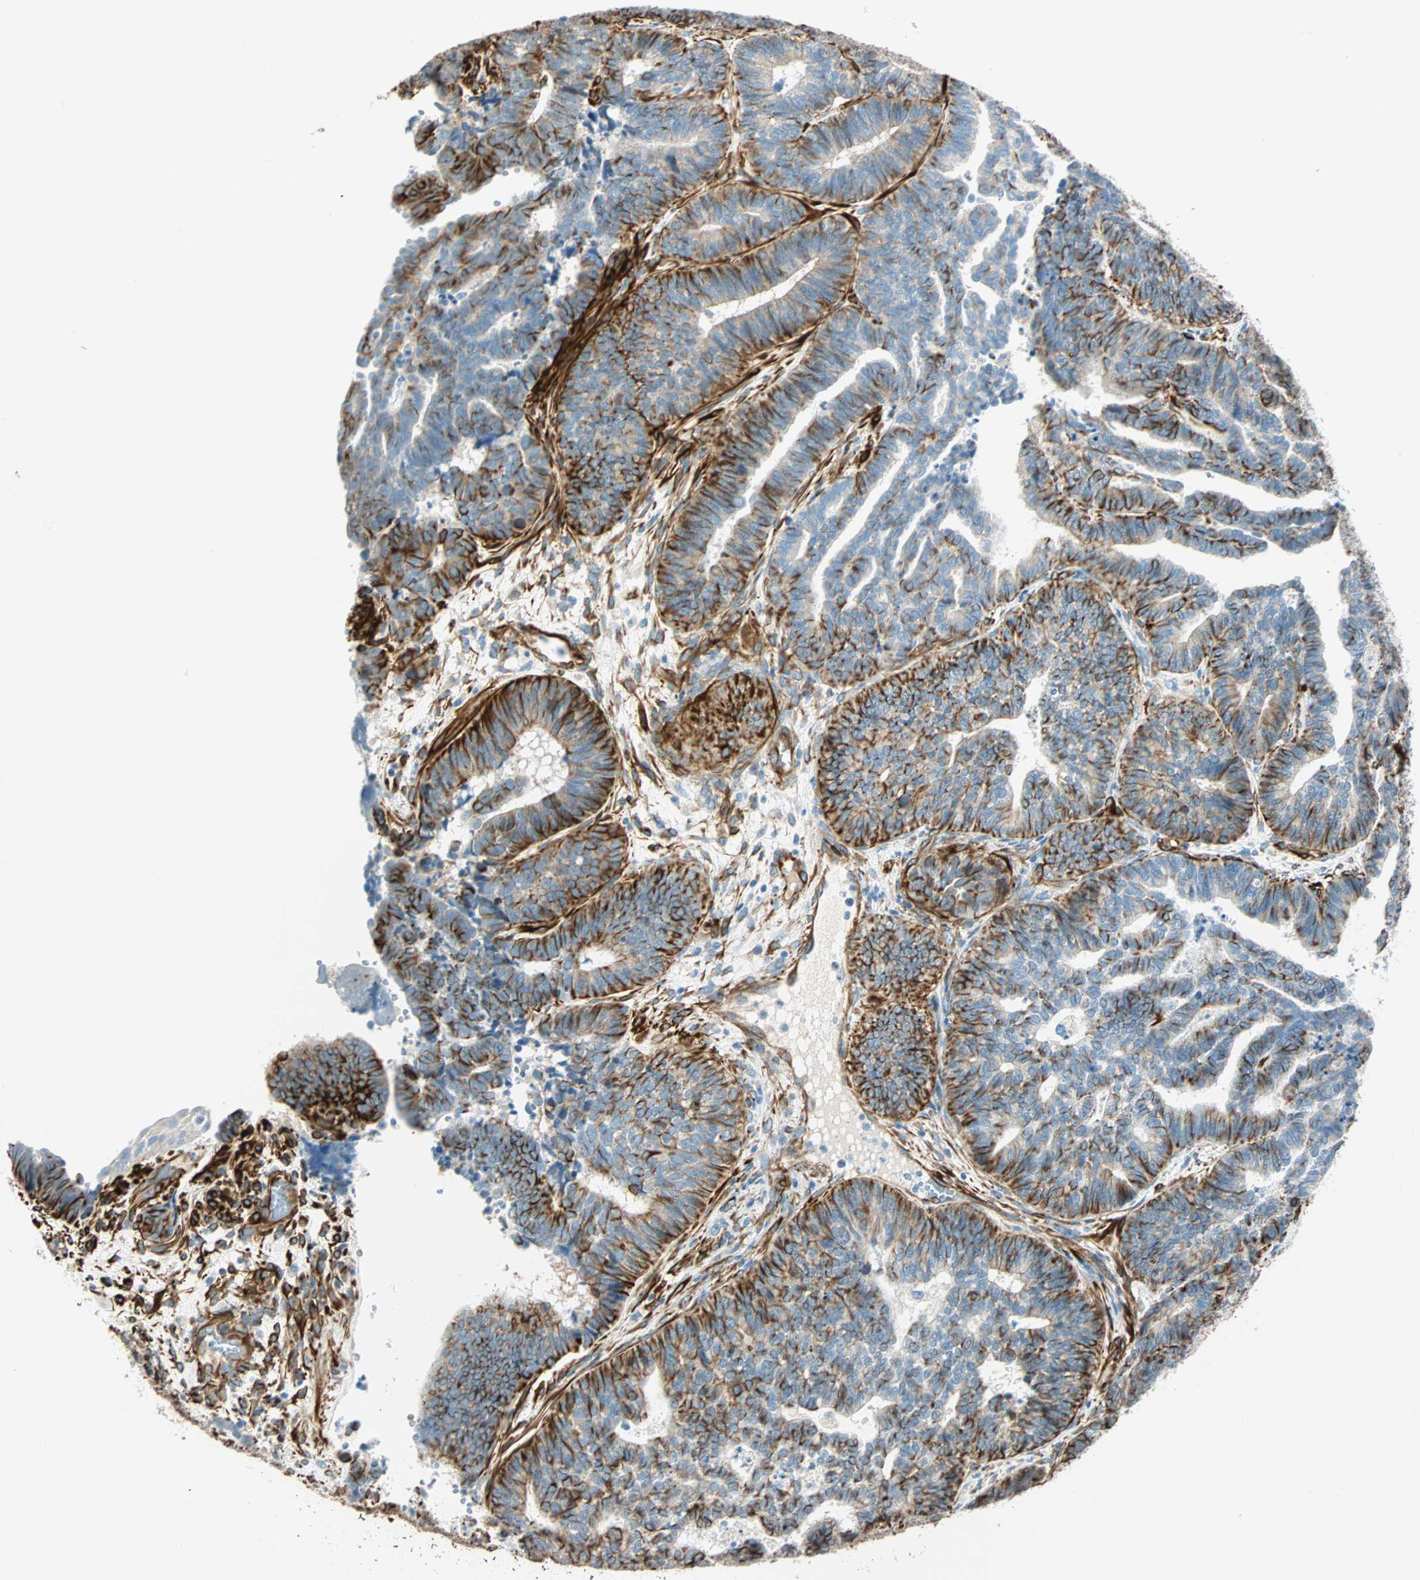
{"staining": {"intensity": "strong", "quantity": "25%-75%", "location": "cytoplasmic/membranous"}, "tissue": "endometrial cancer", "cell_type": "Tumor cells", "image_type": "cancer", "snomed": [{"axis": "morphology", "description": "Adenocarcinoma, NOS"}, {"axis": "topography", "description": "Endometrium"}], "caption": "Strong cytoplasmic/membranous protein expression is appreciated in approximately 25%-75% of tumor cells in endometrial cancer (adenocarcinoma).", "gene": "NES", "patient": {"sex": "female", "age": 70}}